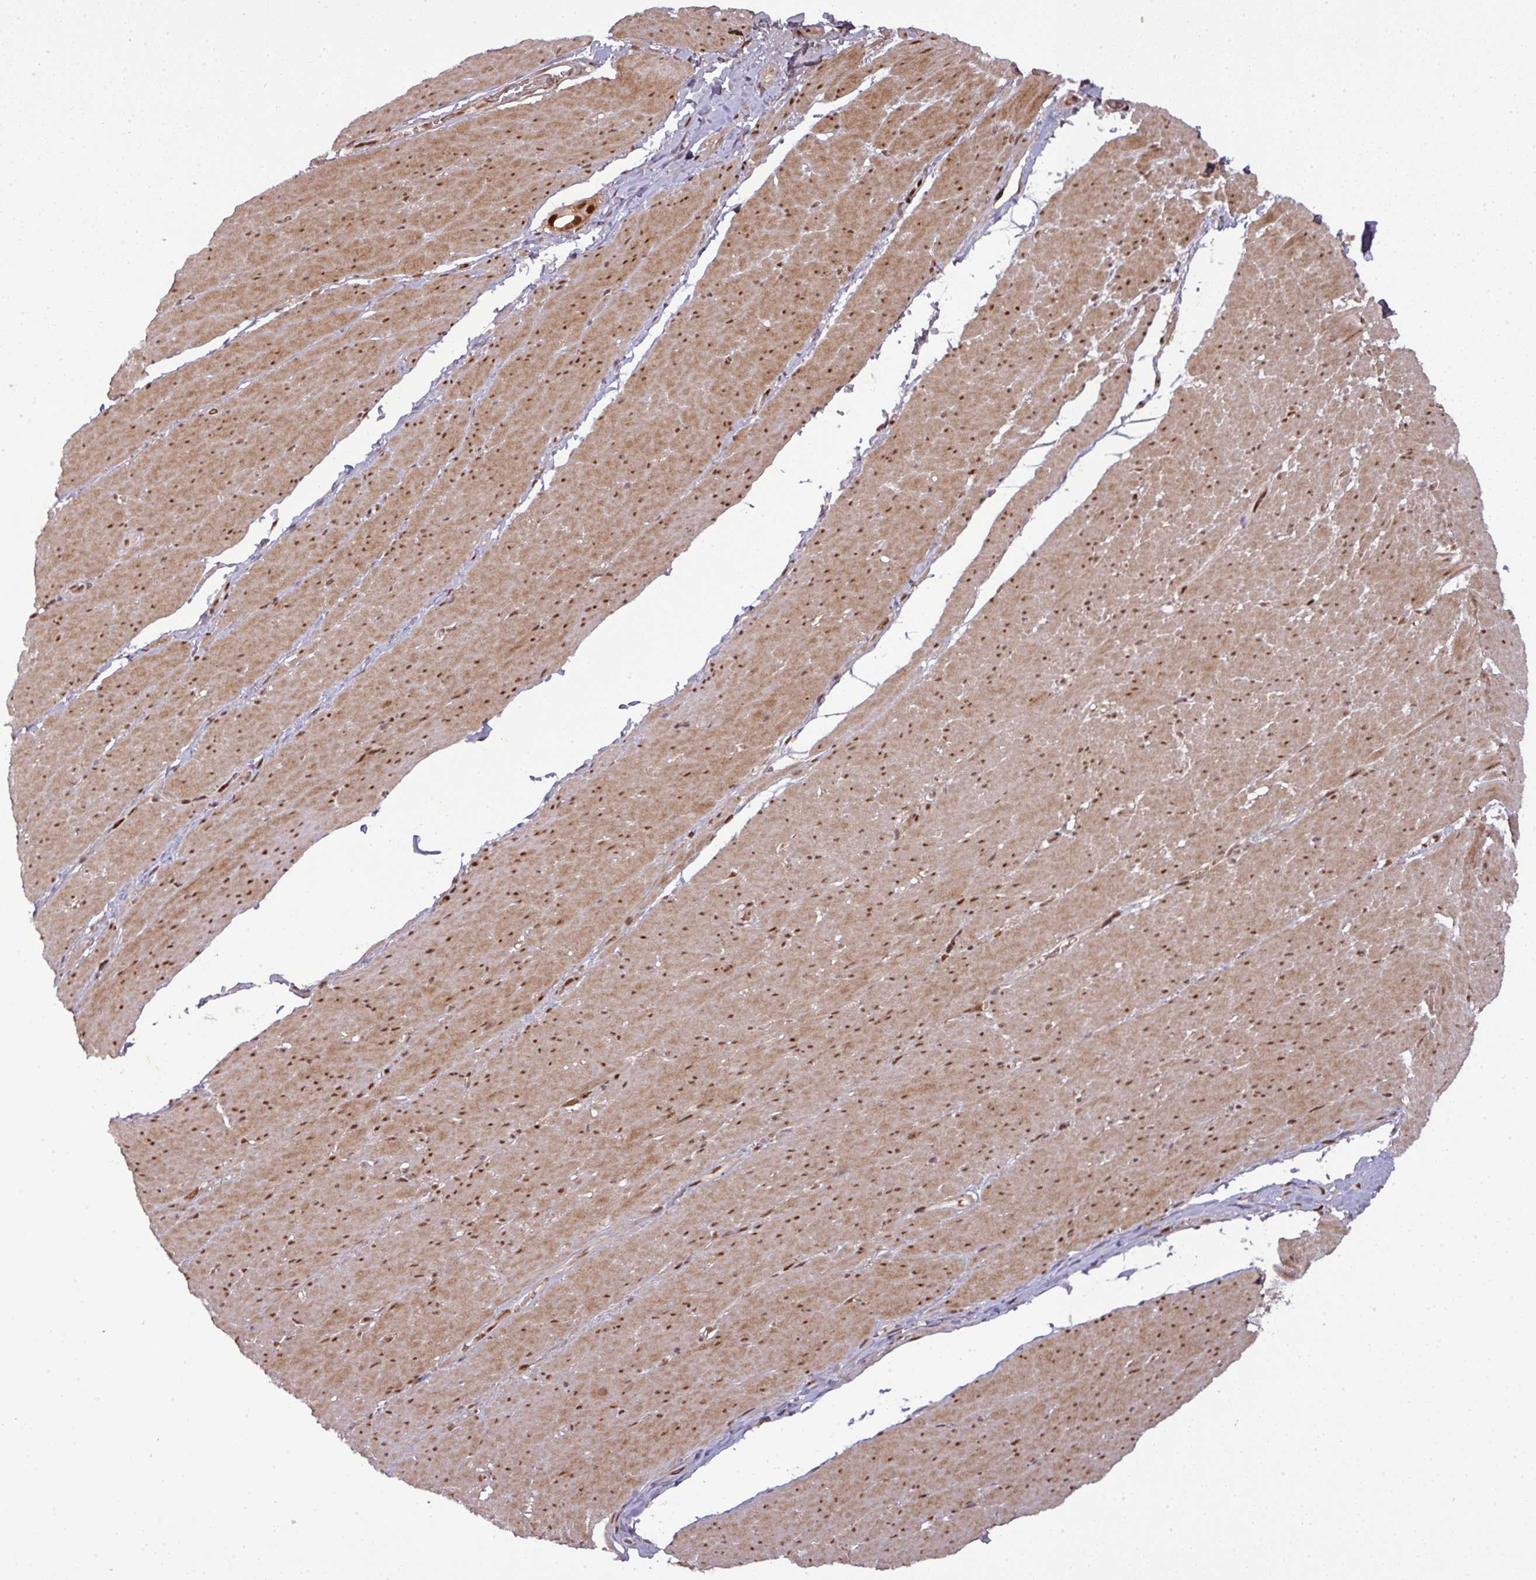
{"staining": {"intensity": "moderate", "quantity": ">75%", "location": "cytoplasmic/membranous,nuclear"}, "tissue": "smooth muscle", "cell_type": "Smooth muscle cells", "image_type": "normal", "snomed": [{"axis": "morphology", "description": "Normal tissue, NOS"}, {"axis": "topography", "description": "Smooth muscle"}, {"axis": "topography", "description": "Rectum"}], "caption": "Smooth muscle cells show moderate cytoplasmic/membranous,nuclear staining in about >75% of cells in normal smooth muscle.", "gene": "CIC", "patient": {"sex": "male", "age": 53}}